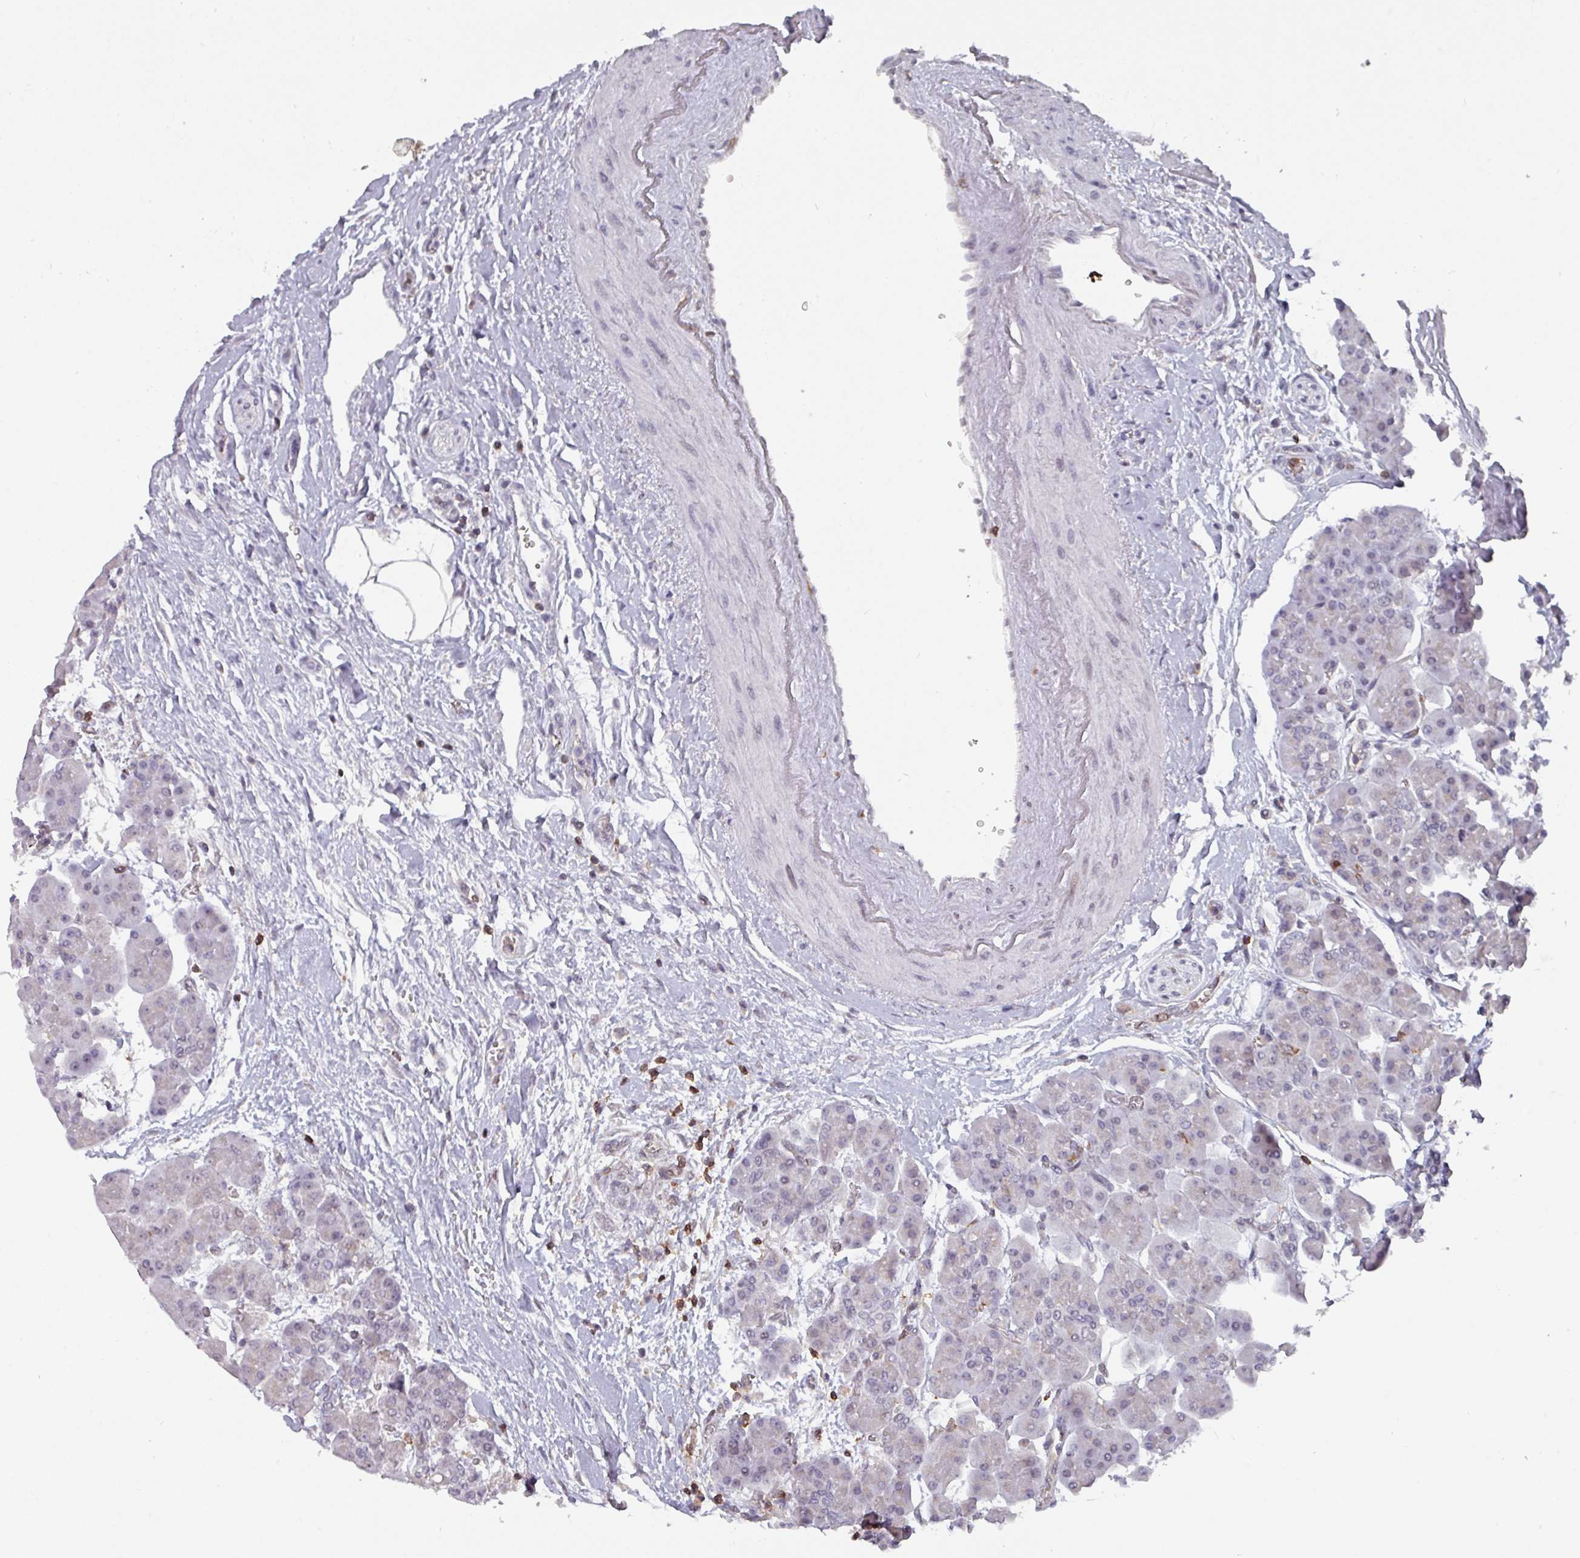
{"staining": {"intensity": "negative", "quantity": "none", "location": "none"}, "tissue": "pancreas", "cell_type": "Exocrine glandular cells", "image_type": "normal", "snomed": [{"axis": "morphology", "description": "Normal tissue, NOS"}, {"axis": "topography", "description": "Pancreas"}], "caption": "Immunohistochemistry of unremarkable human pancreas exhibits no expression in exocrine glandular cells.", "gene": "RASAL3", "patient": {"sex": "male", "age": 66}}